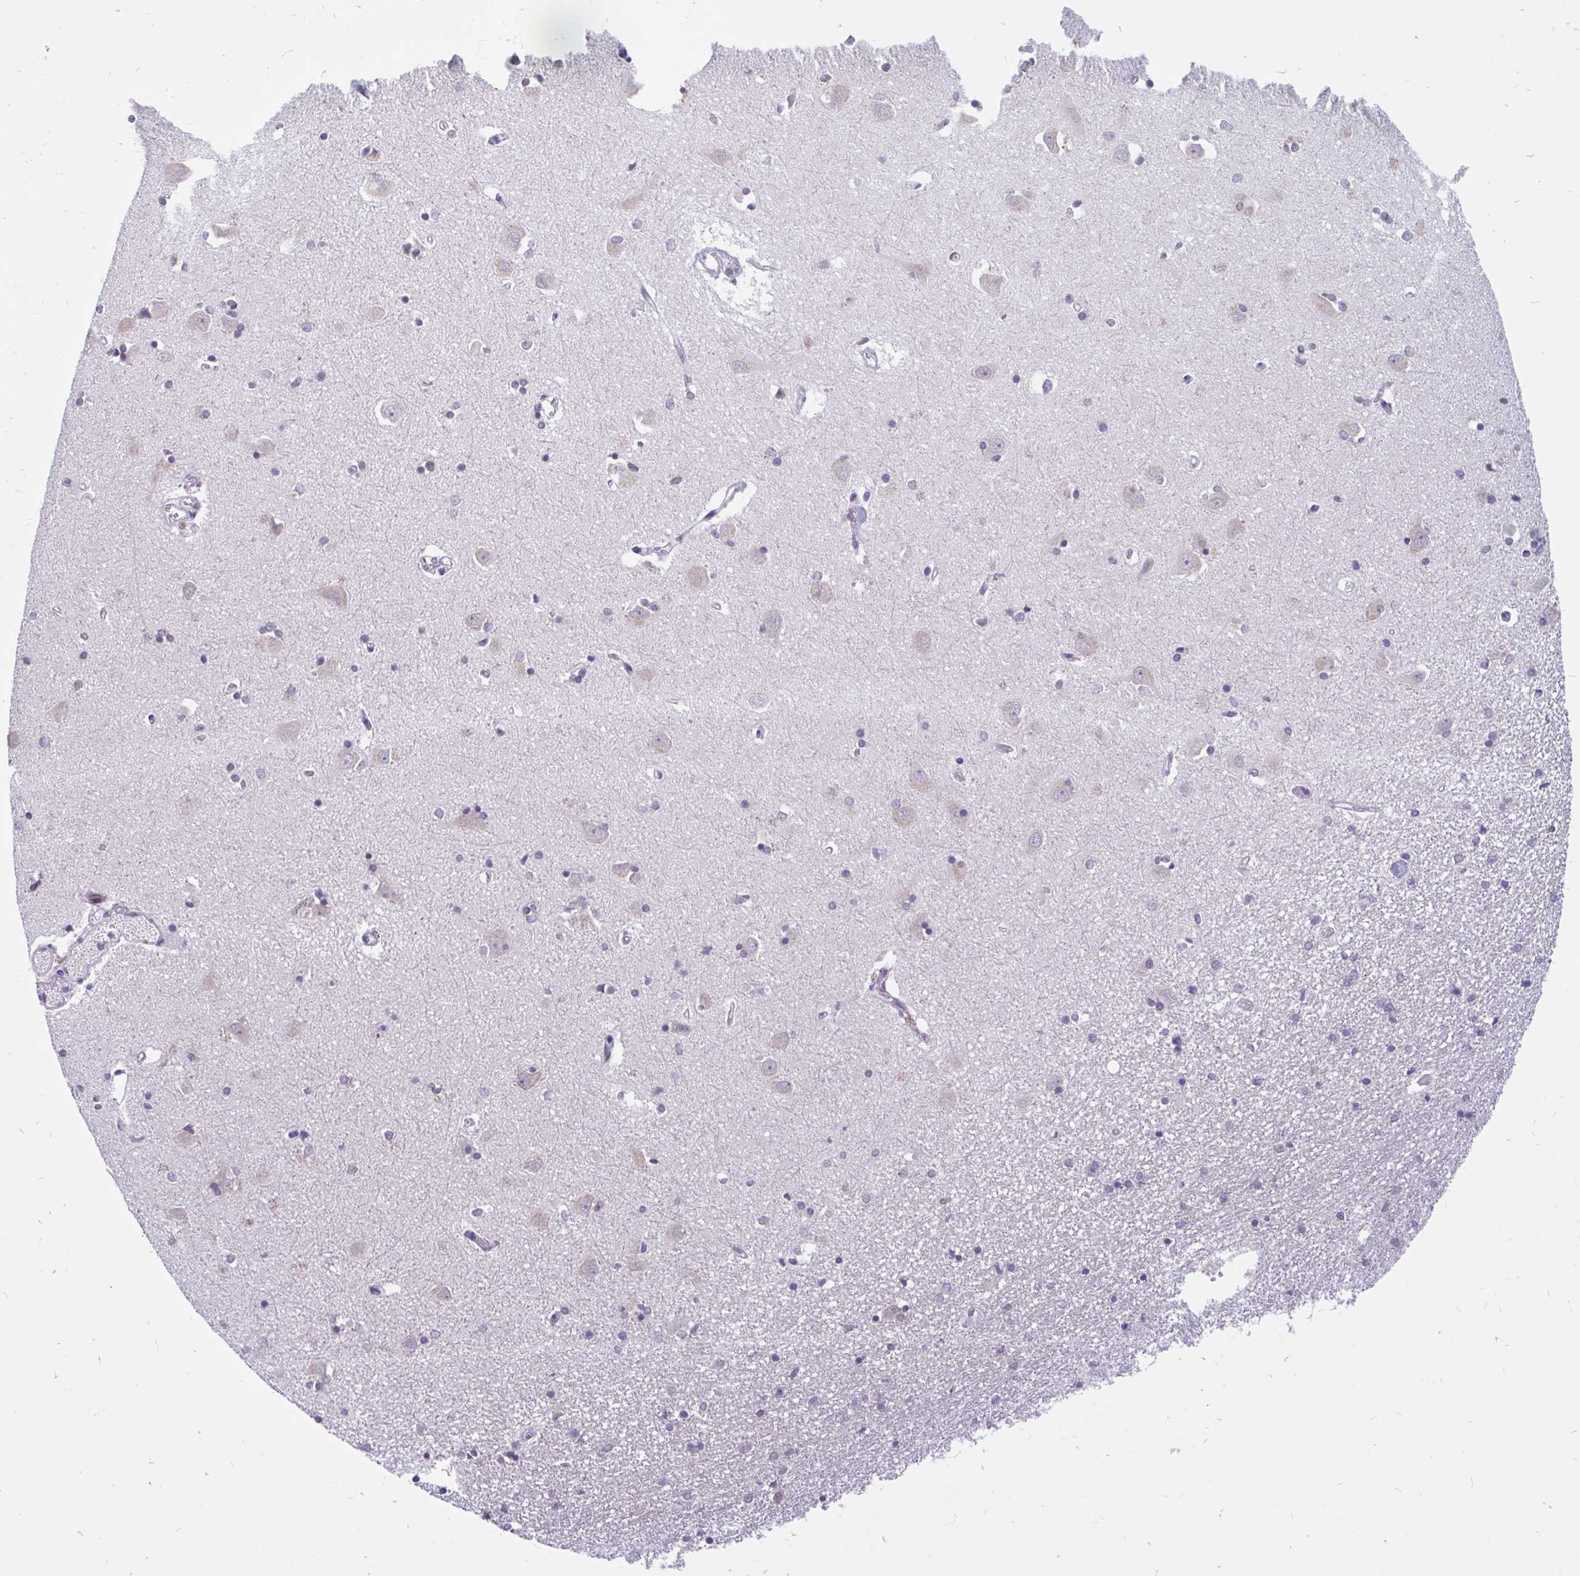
{"staining": {"intensity": "negative", "quantity": "none", "location": "none"}, "tissue": "caudate", "cell_type": "Glial cells", "image_type": "normal", "snomed": [{"axis": "morphology", "description": "Normal tissue, NOS"}, {"axis": "topography", "description": "Lateral ventricle wall"}, {"axis": "topography", "description": "Hippocampus"}], "caption": "This photomicrograph is of normal caudate stained with immunohistochemistry (IHC) to label a protein in brown with the nuclei are counter-stained blue. There is no positivity in glial cells. The staining was performed using DAB (3,3'-diaminobenzidine) to visualize the protein expression in brown, while the nuclei were stained in blue with hematoxylin (Magnification: 20x).", "gene": "KIAA2013", "patient": {"sex": "female", "age": 63}}